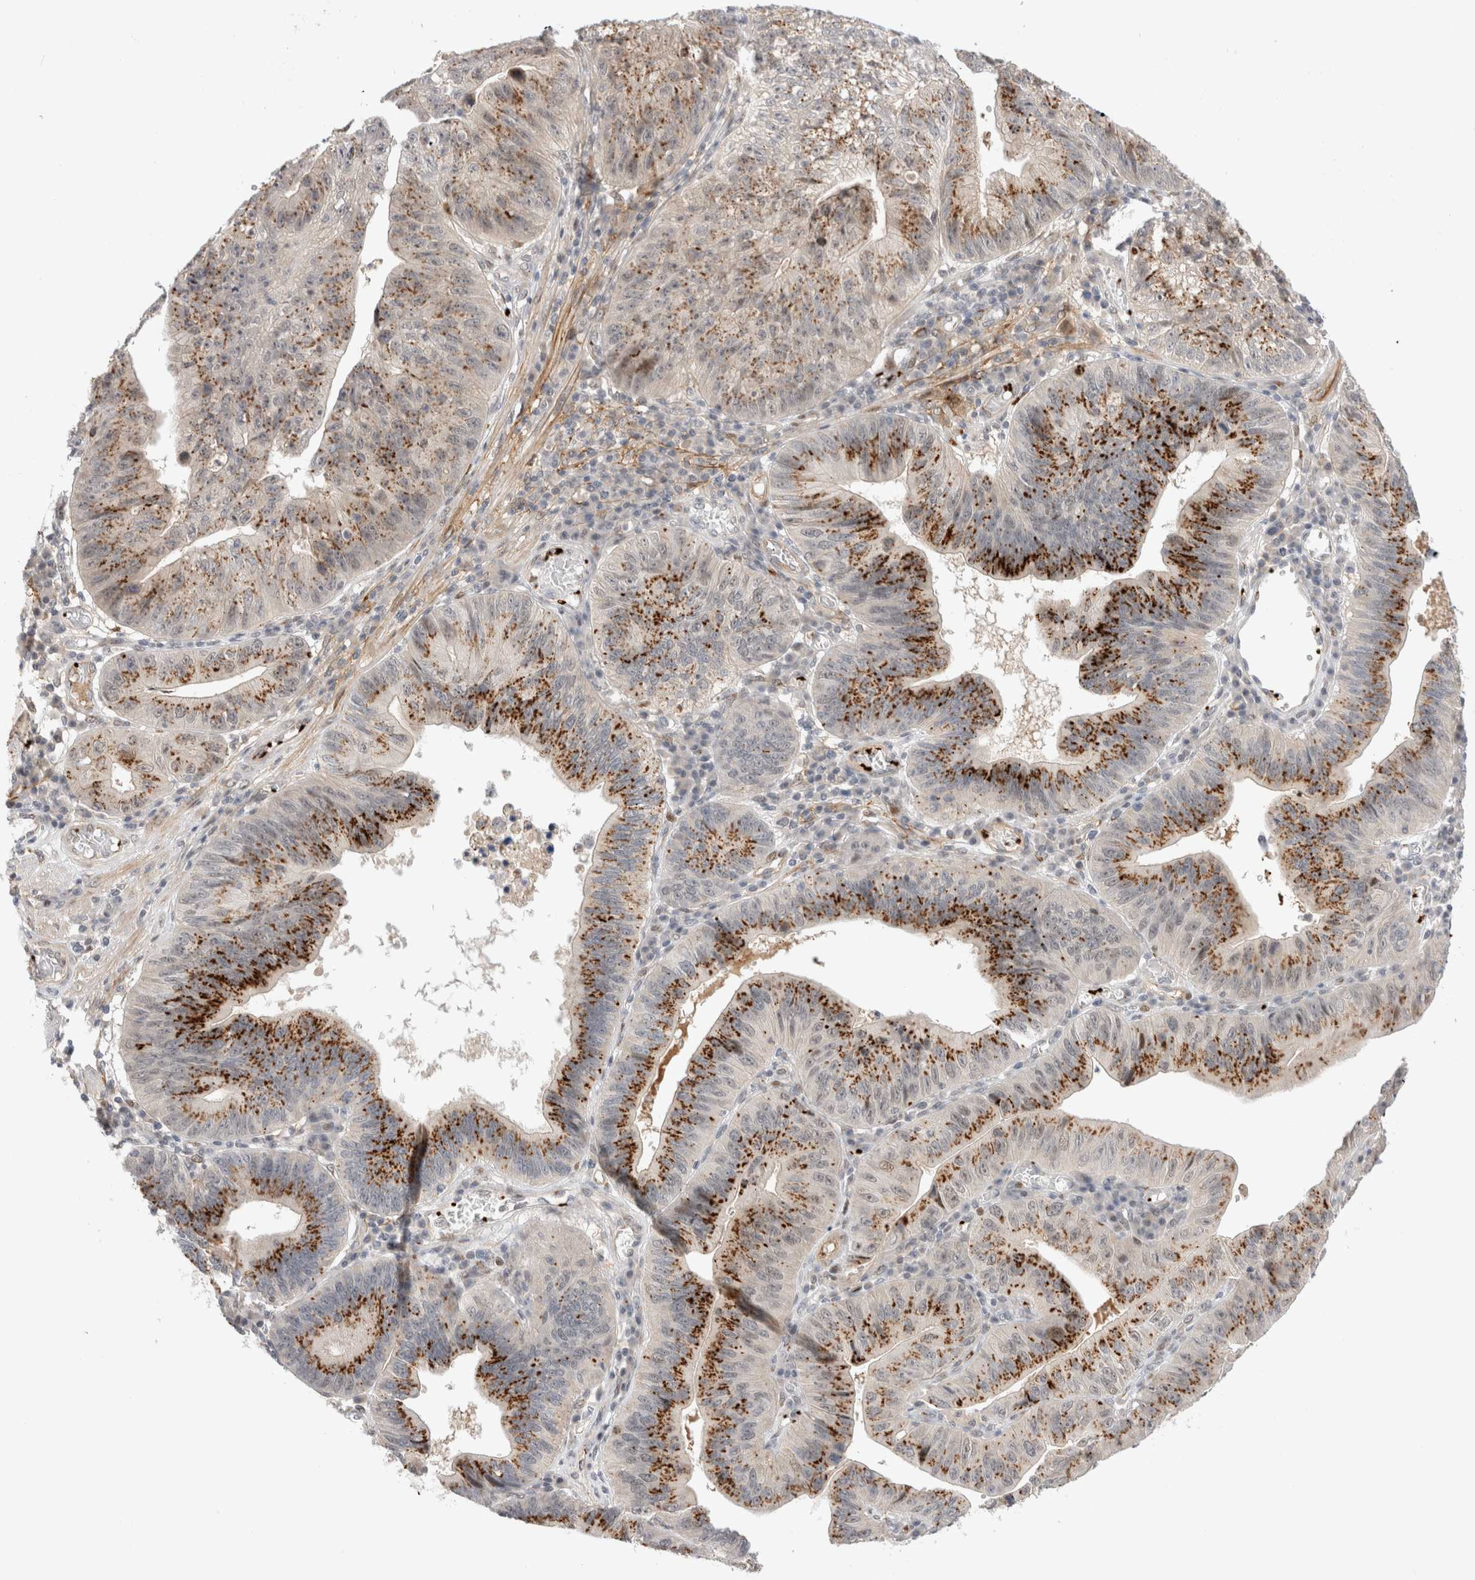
{"staining": {"intensity": "strong", "quantity": ">75%", "location": "cytoplasmic/membranous"}, "tissue": "stomach cancer", "cell_type": "Tumor cells", "image_type": "cancer", "snomed": [{"axis": "morphology", "description": "Adenocarcinoma, NOS"}, {"axis": "topography", "description": "Stomach"}], "caption": "Human stomach adenocarcinoma stained for a protein (brown) exhibits strong cytoplasmic/membranous positive staining in approximately >75% of tumor cells.", "gene": "VPS28", "patient": {"sex": "male", "age": 59}}